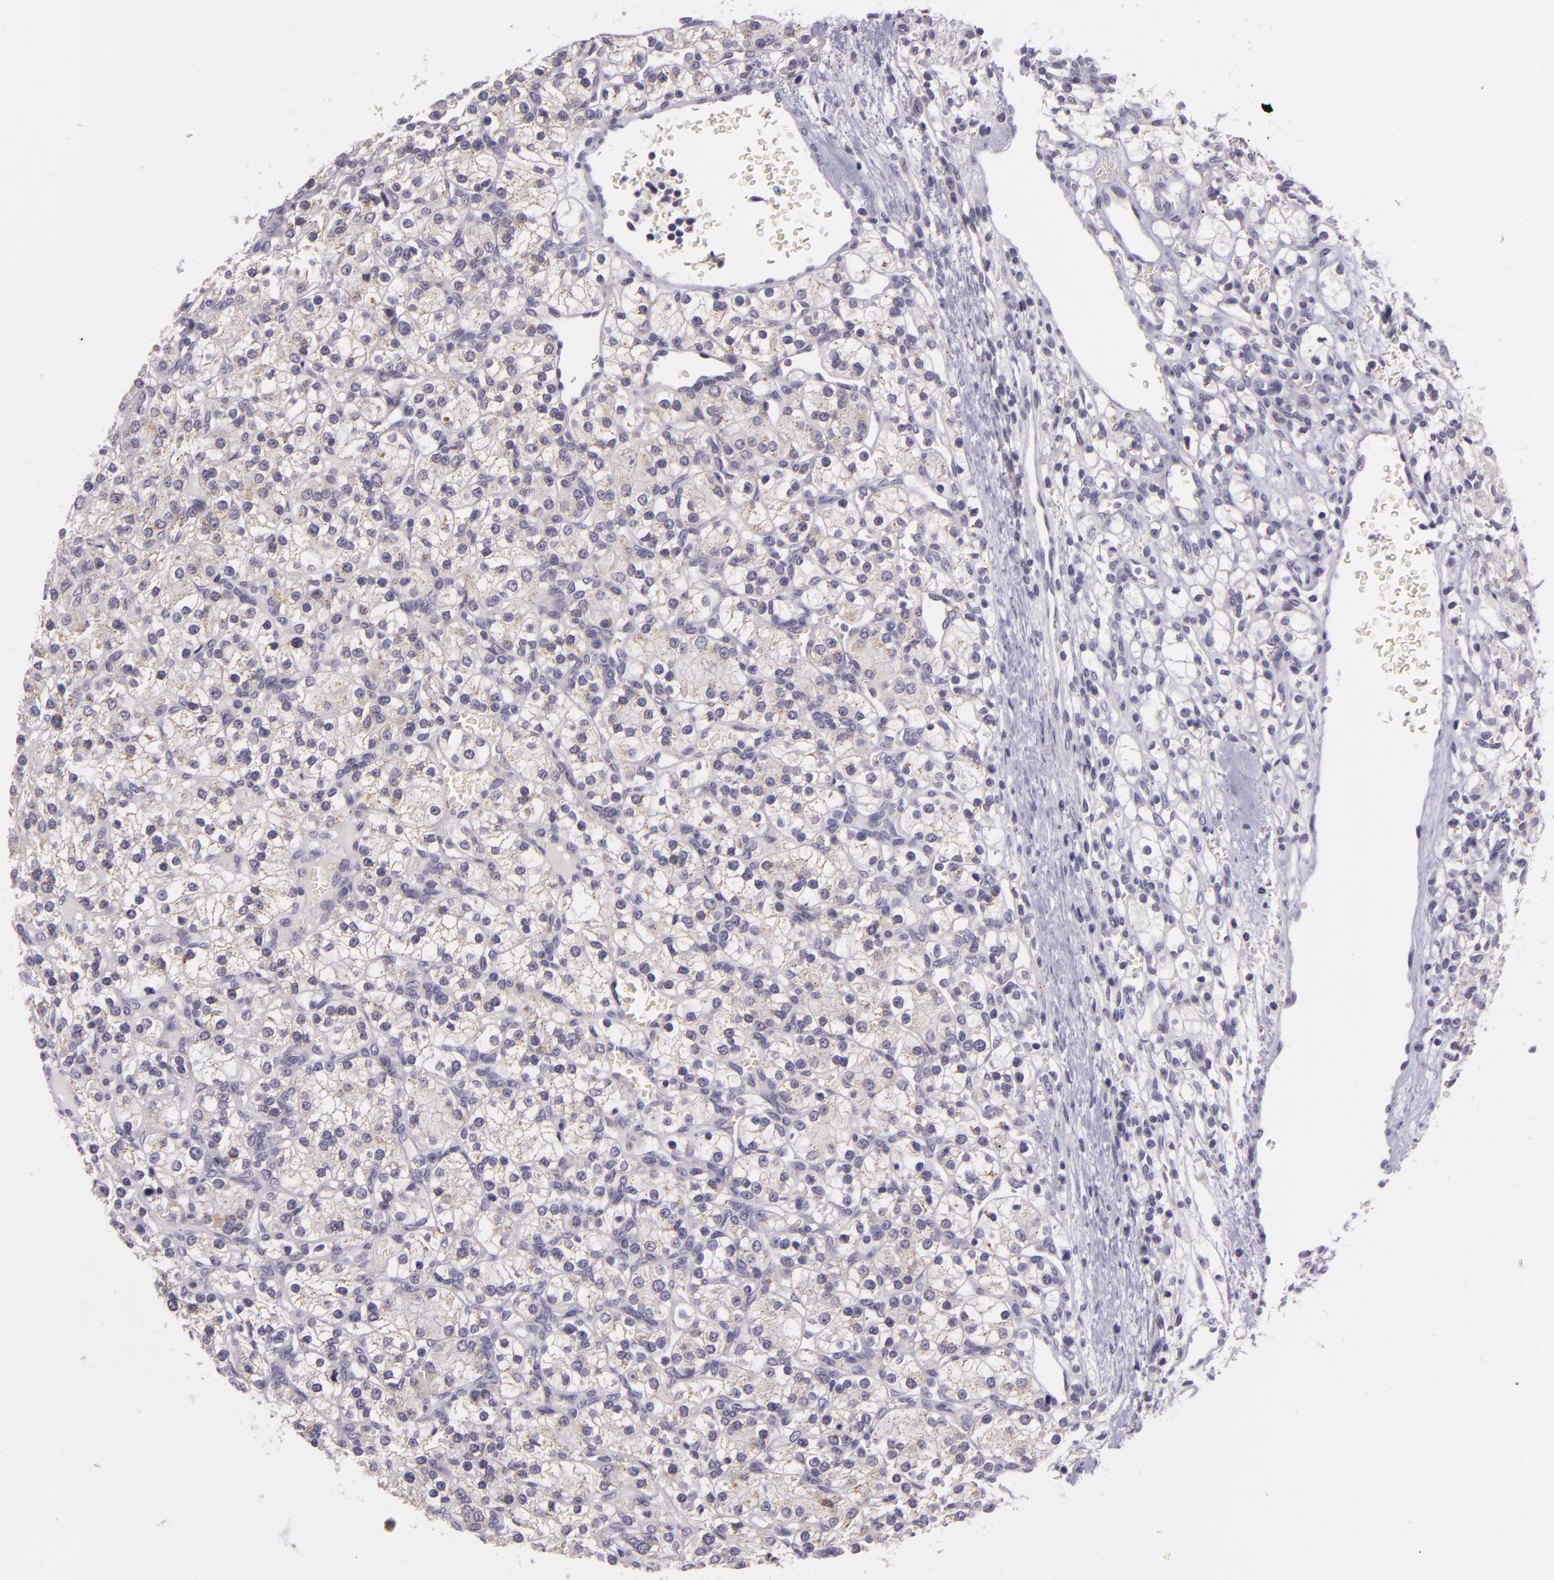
{"staining": {"intensity": "weak", "quantity": "<25%", "location": "cytoplasmic/membranous"}, "tissue": "renal cancer", "cell_type": "Tumor cells", "image_type": "cancer", "snomed": [{"axis": "morphology", "description": "Adenocarcinoma, NOS"}, {"axis": "topography", "description": "Kidney"}], "caption": "Tumor cells are negative for protein expression in human renal cancer (adenocarcinoma).", "gene": "CILK1", "patient": {"sex": "female", "age": 62}}